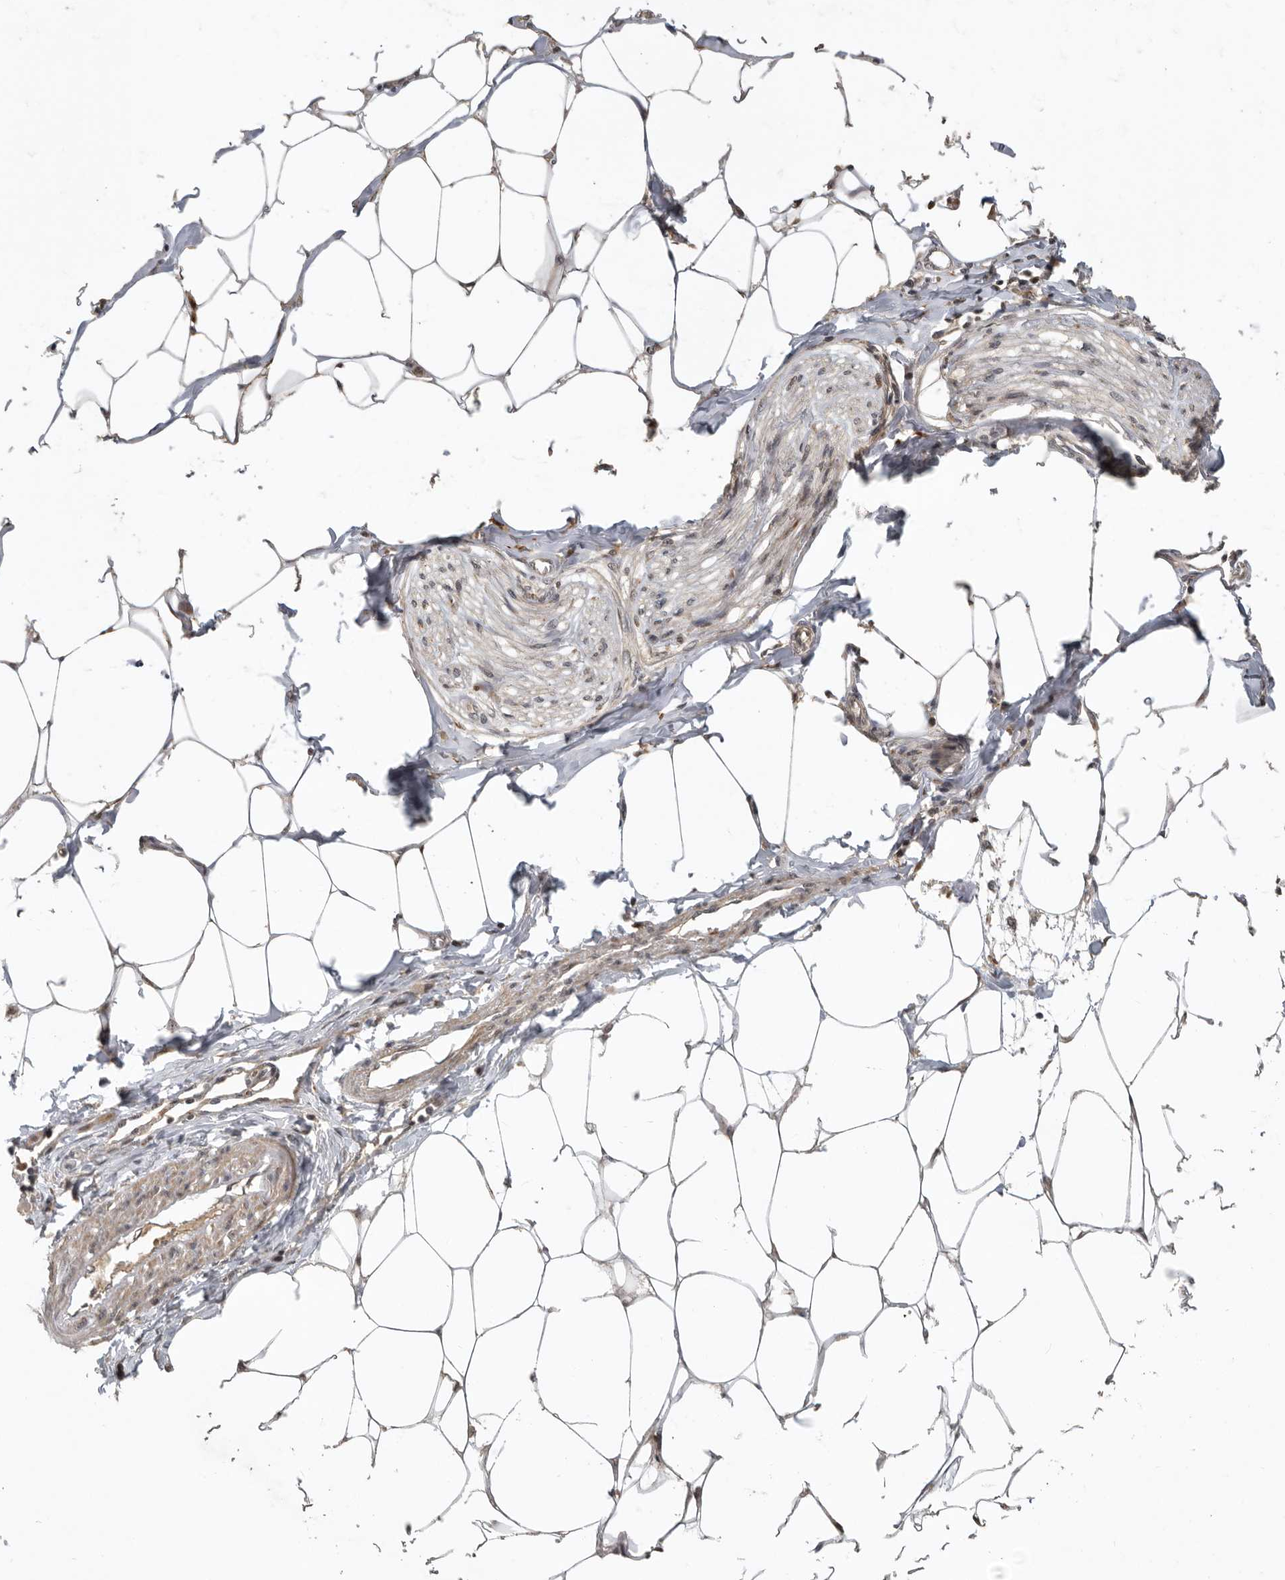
{"staining": {"intensity": "negative", "quantity": "none", "location": "none"}, "tissue": "adipose tissue", "cell_type": "Adipocytes", "image_type": "normal", "snomed": [{"axis": "morphology", "description": "Normal tissue, NOS"}, {"axis": "morphology", "description": "Adenocarcinoma, NOS"}, {"axis": "topography", "description": "Colon"}, {"axis": "topography", "description": "Peripheral nerve tissue"}], "caption": "The photomicrograph exhibits no staining of adipocytes in benign adipose tissue.", "gene": "HENMT1", "patient": {"sex": "male", "age": 14}}